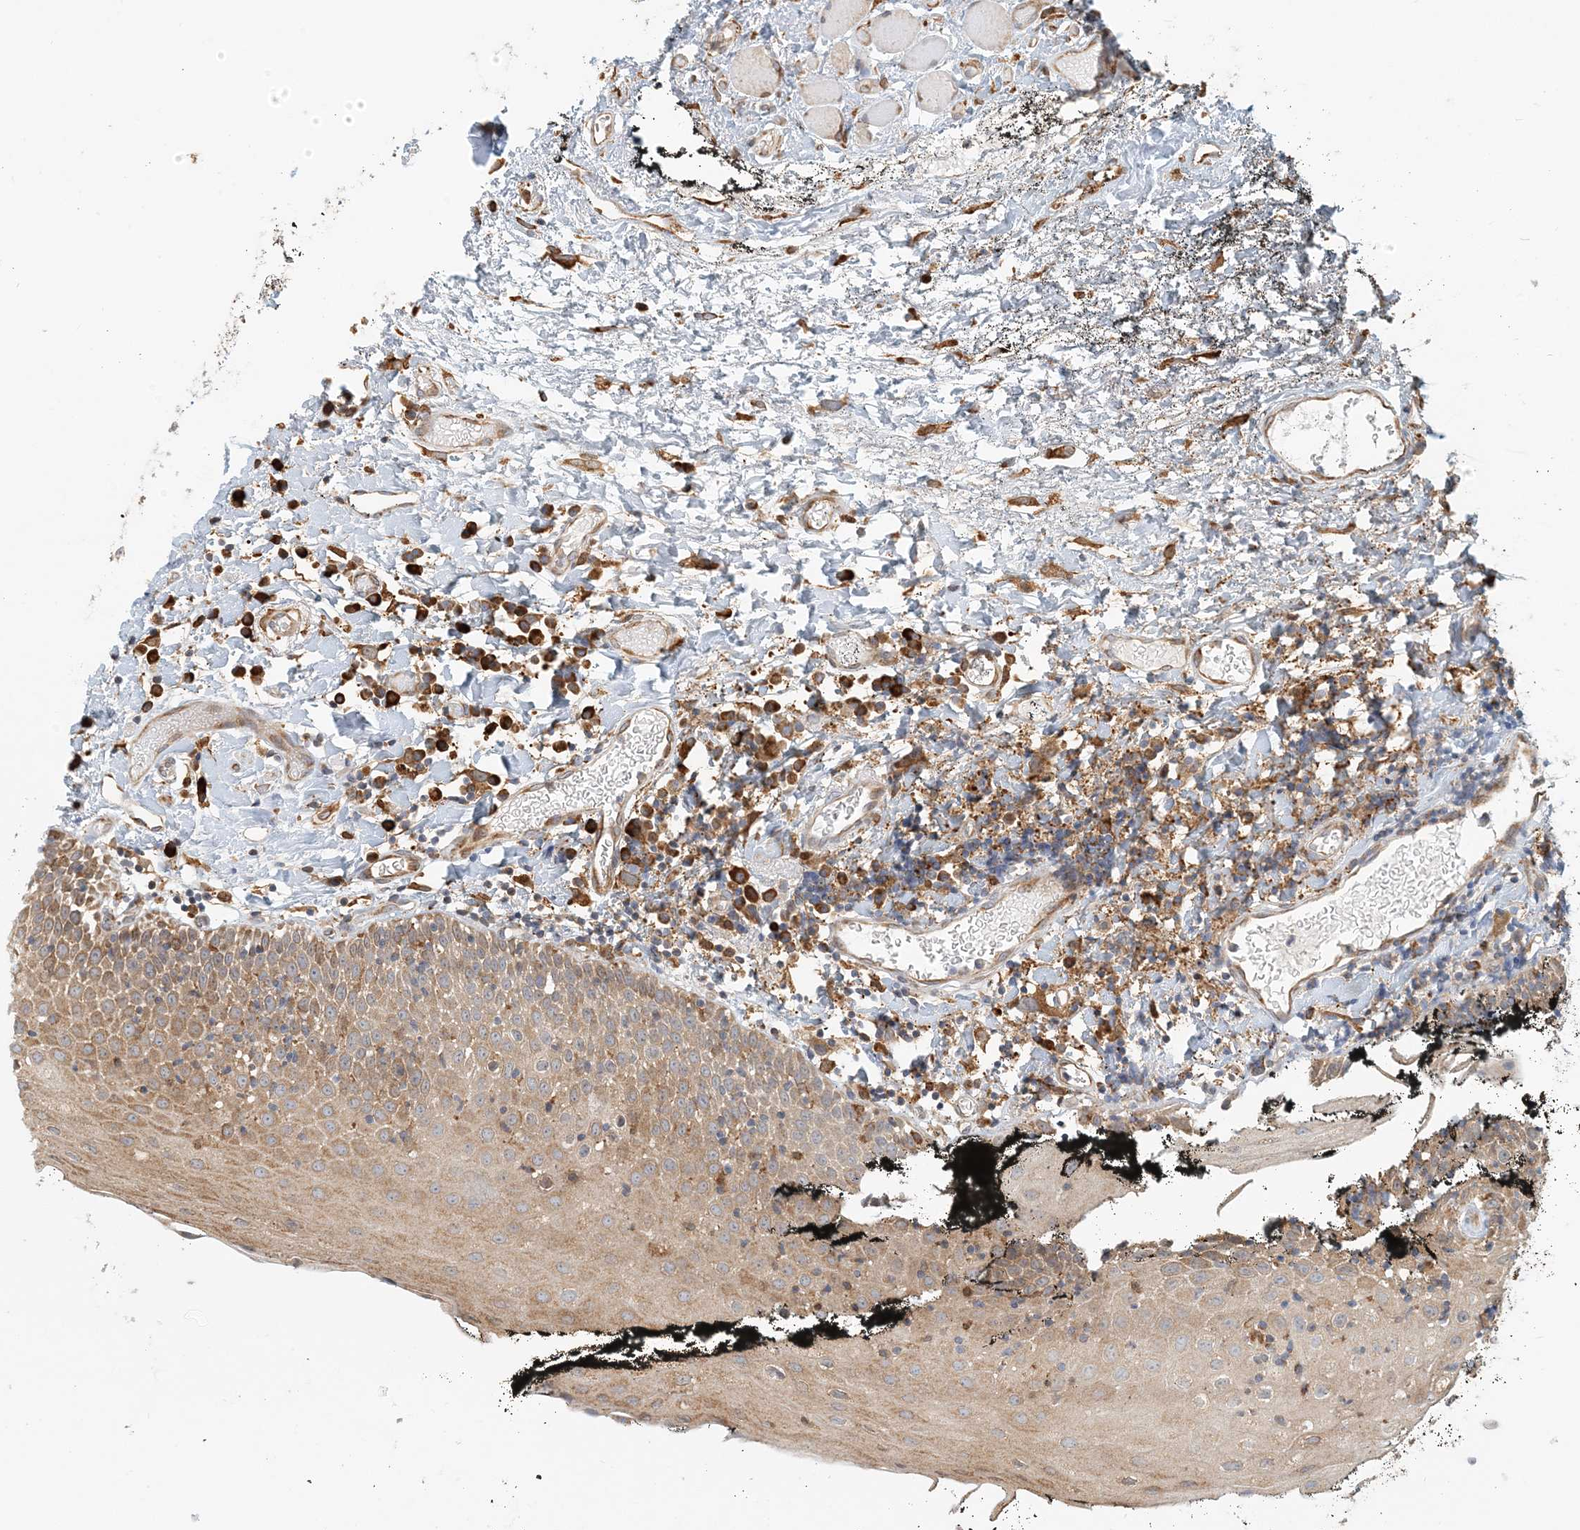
{"staining": {"intensity": "moderate", "quantity": "25%-75%", "location": "cytoplasmic/membranous"}, "tissue": "oral mucosa", "cell_type": "Squamous epithelial cells", "image_type": "normal", "snomed": [{"axis": "morphology", "description": "Normal tissue, NOS"}, {"axis": "topography", "description": "Oral tissue"}], "caption": "A medium amount of moderate cytoplasmic/membranous staining is seen in about 25%-75% of squamous epithelial cells in unremarkable oral mucosa.", "gene": "HNMT", "patient": {"sex": "male", "age": 74}}